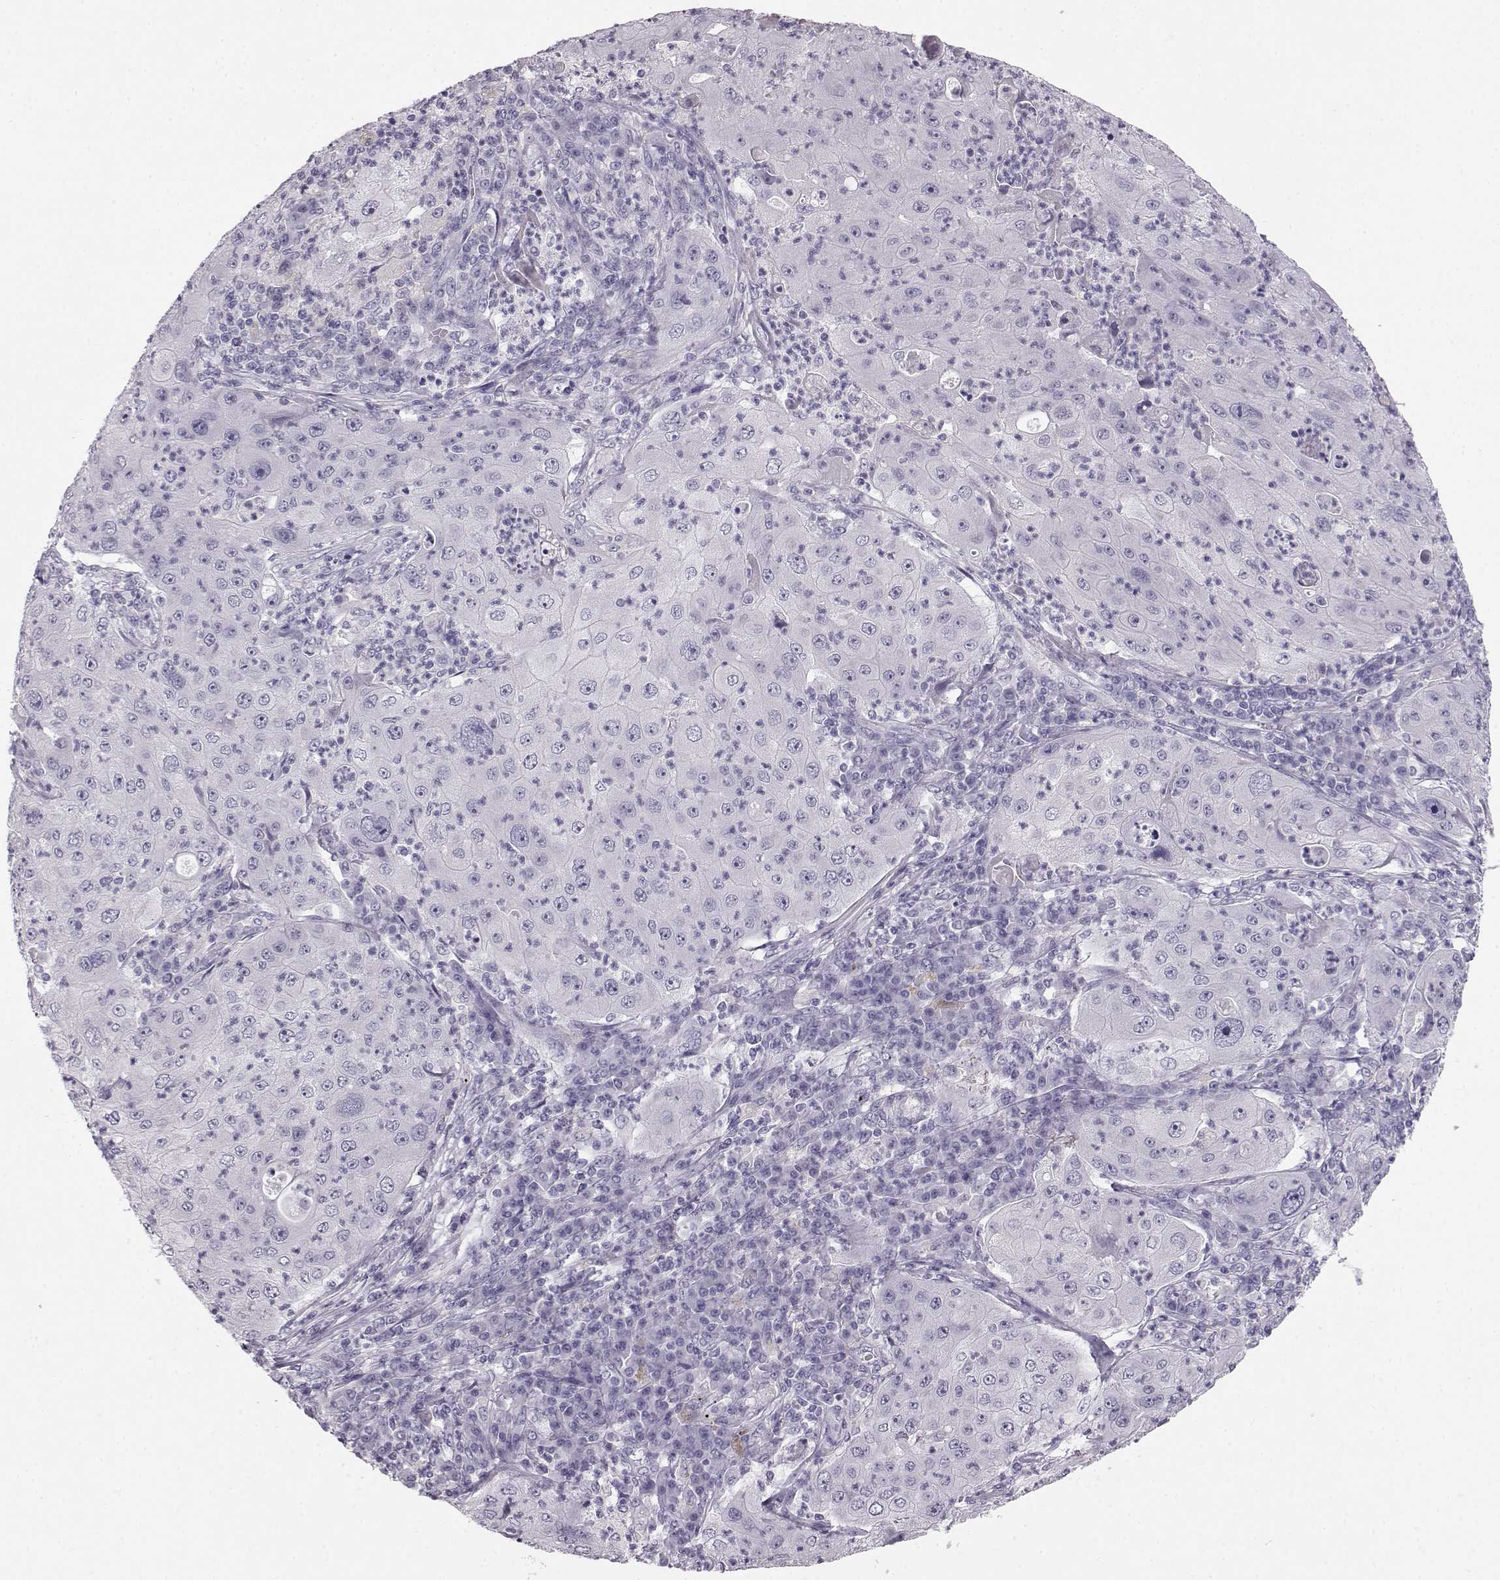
{"staining": {"intensity": "negative", "quantity": "none", "location": "none"}, "tissue": "lung cancer", "cell_type": "Tumor cells", "image_type": "cancer", "snomed": [{"axis": "morphology", "description": "Squamous cell carcinoma, NOS"}, {"axis": "topography", "description": "Lung"}], "caption": "Tumor cells are negative for brown protein staining in squamous cell carcinoma (lung).", "gene": "BFSP2", "patient": {"sex": "female", "age": 59}}